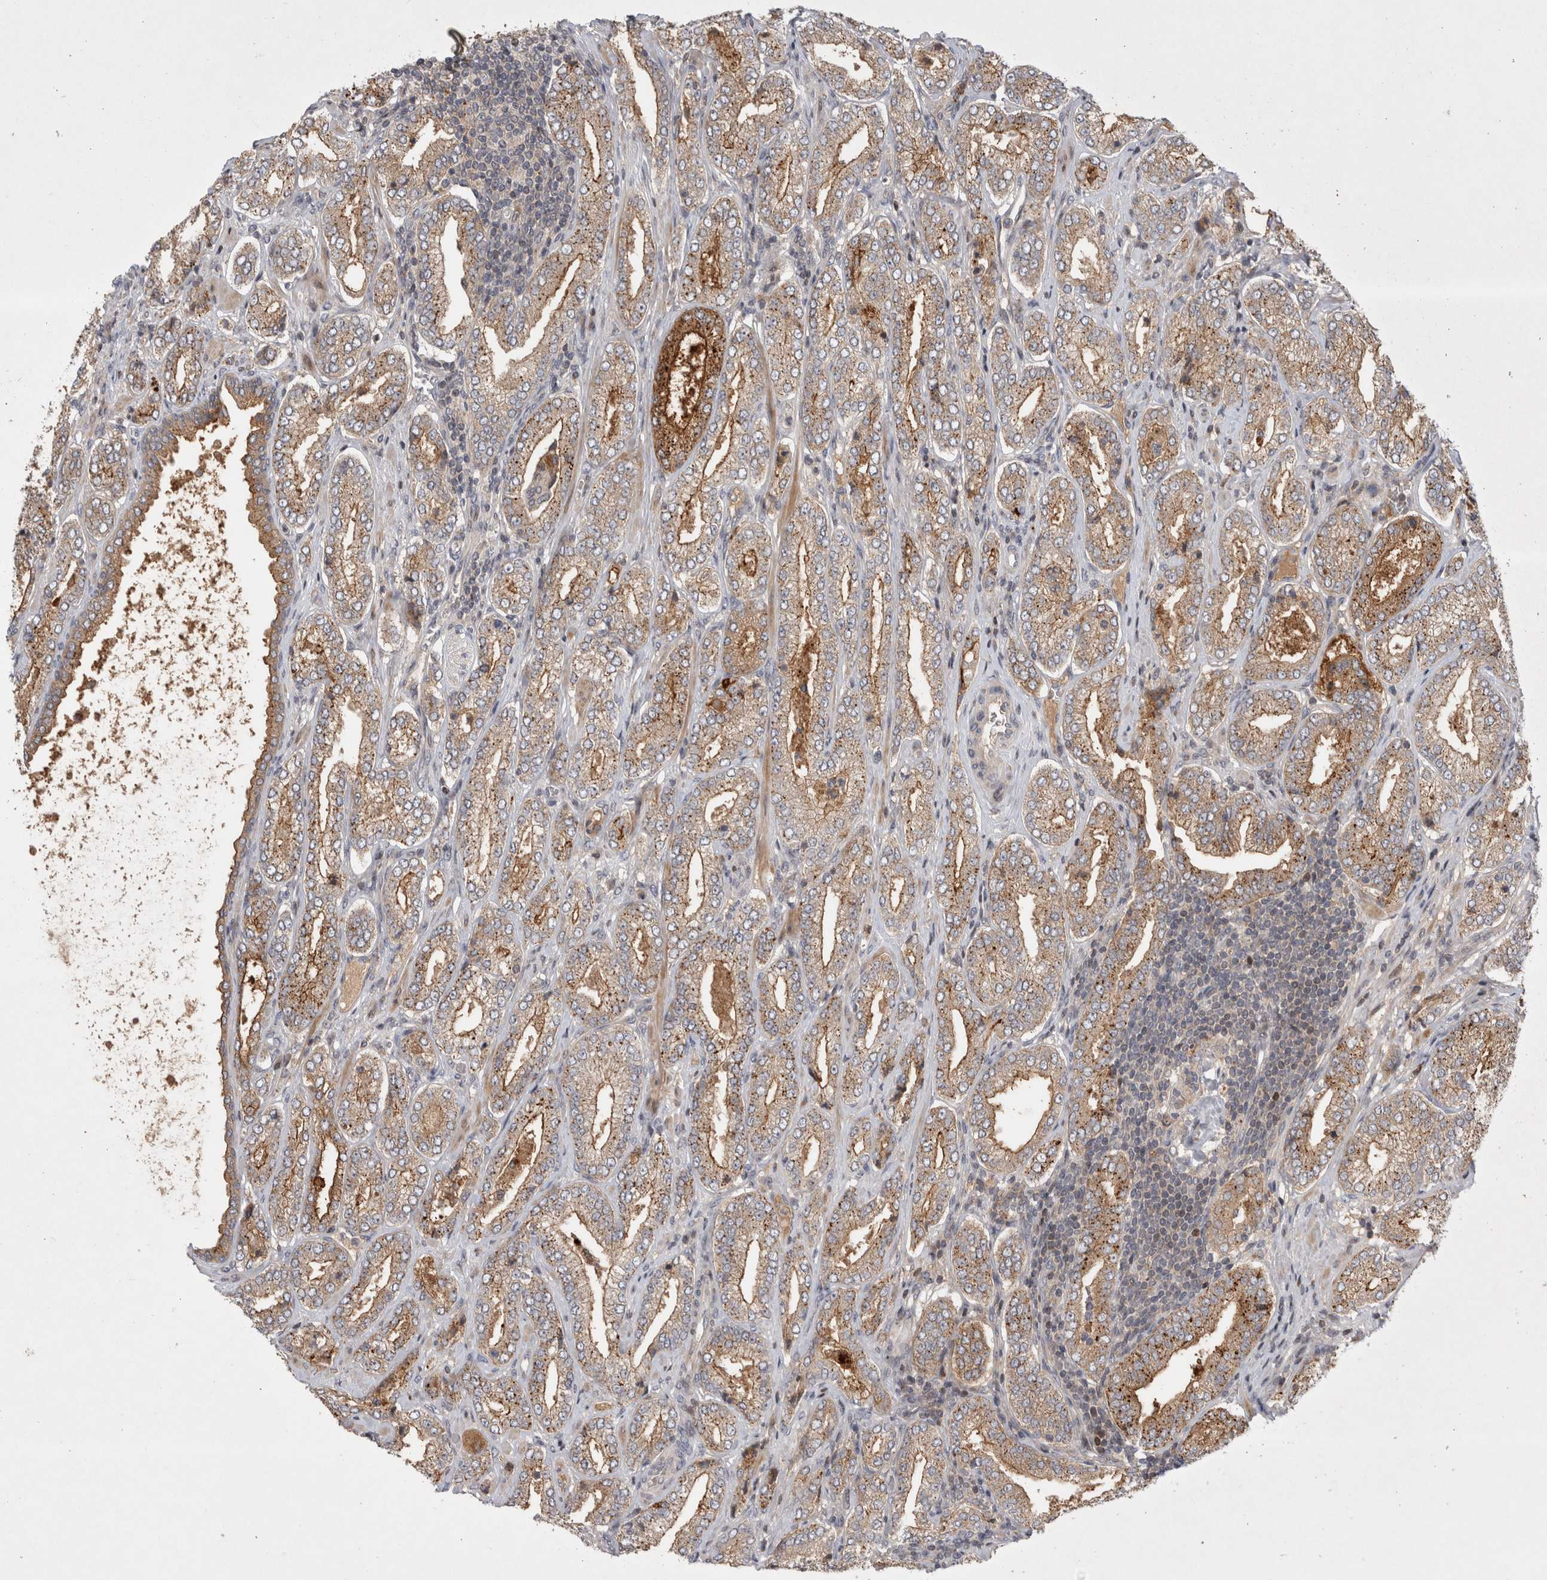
{"staining": {"intensity": "moderate", "quantity": ">75%", "location": "cytoplasmic/membranous"}, "tissue": "prostate cancer", "cell_type": "Tumor cells", "image_type": "cancer", "snomed": [{"axis": "morphology", "description": "Adenocarcinoma, Low grade"}, {"axis": "topography", "description": "Prostate"}], "caption": "Moderate cytoplasmic/membranous staining is identified in about >75% of tumor cells in prostate cancer.", "gene": "PLEKHM1", "patient": {"sex": "male", "age": 62}}